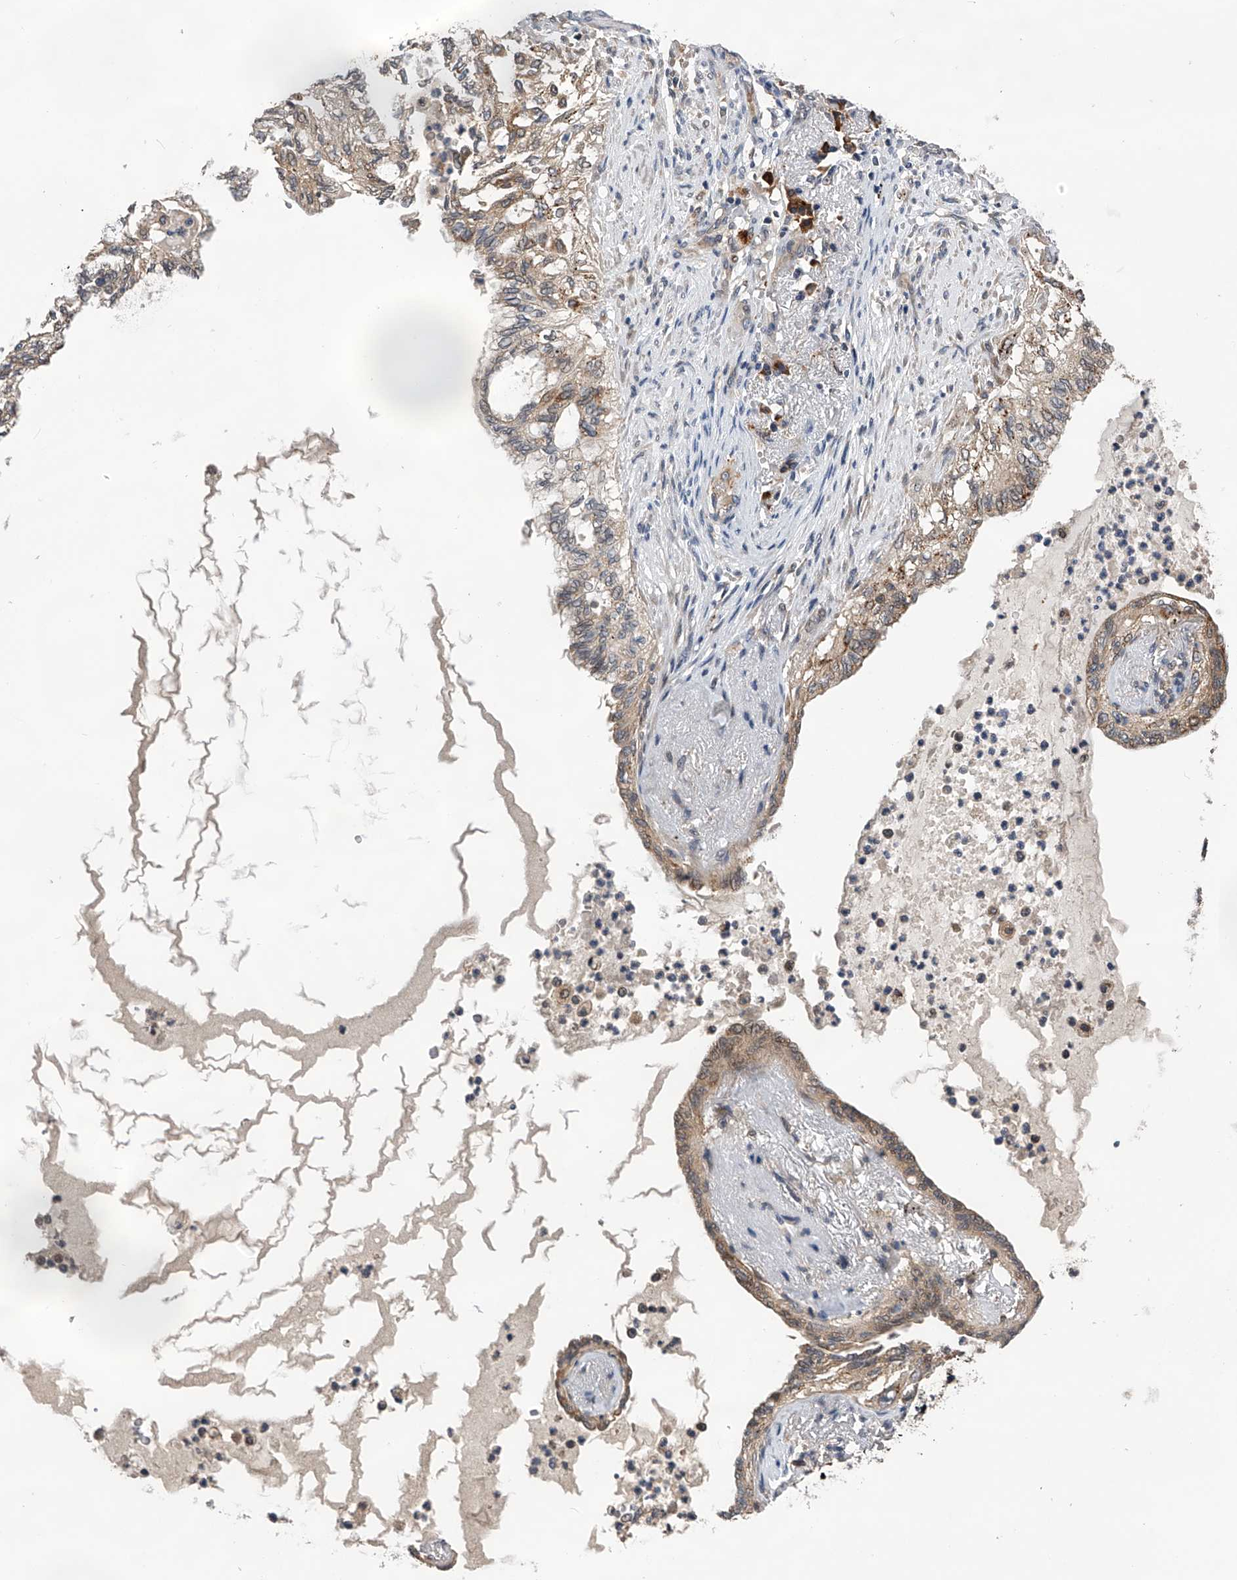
{"staining": {"intensity": "weak", "quantity": ">75%", "location": "cytoplasmic/membranous"}, "tissue": "lung cancer", "cell_type": "Tumor cells", "image_type": "cancer", "snomed": [{"axis": "morphology", "description": "Adenocarcinoma, NOS"}, {"axis": "topography", "description": "Lung"}], "caption": "Immunohistochemistry image of human lung adenocarcinoma stained for a protein (brown), which exhibits low levels of weak cytoplasmic/membranous staining in about >75% of tumor cells.", "gene": "SPOCK1", "patient": {"sex": "female", "age": 70}}